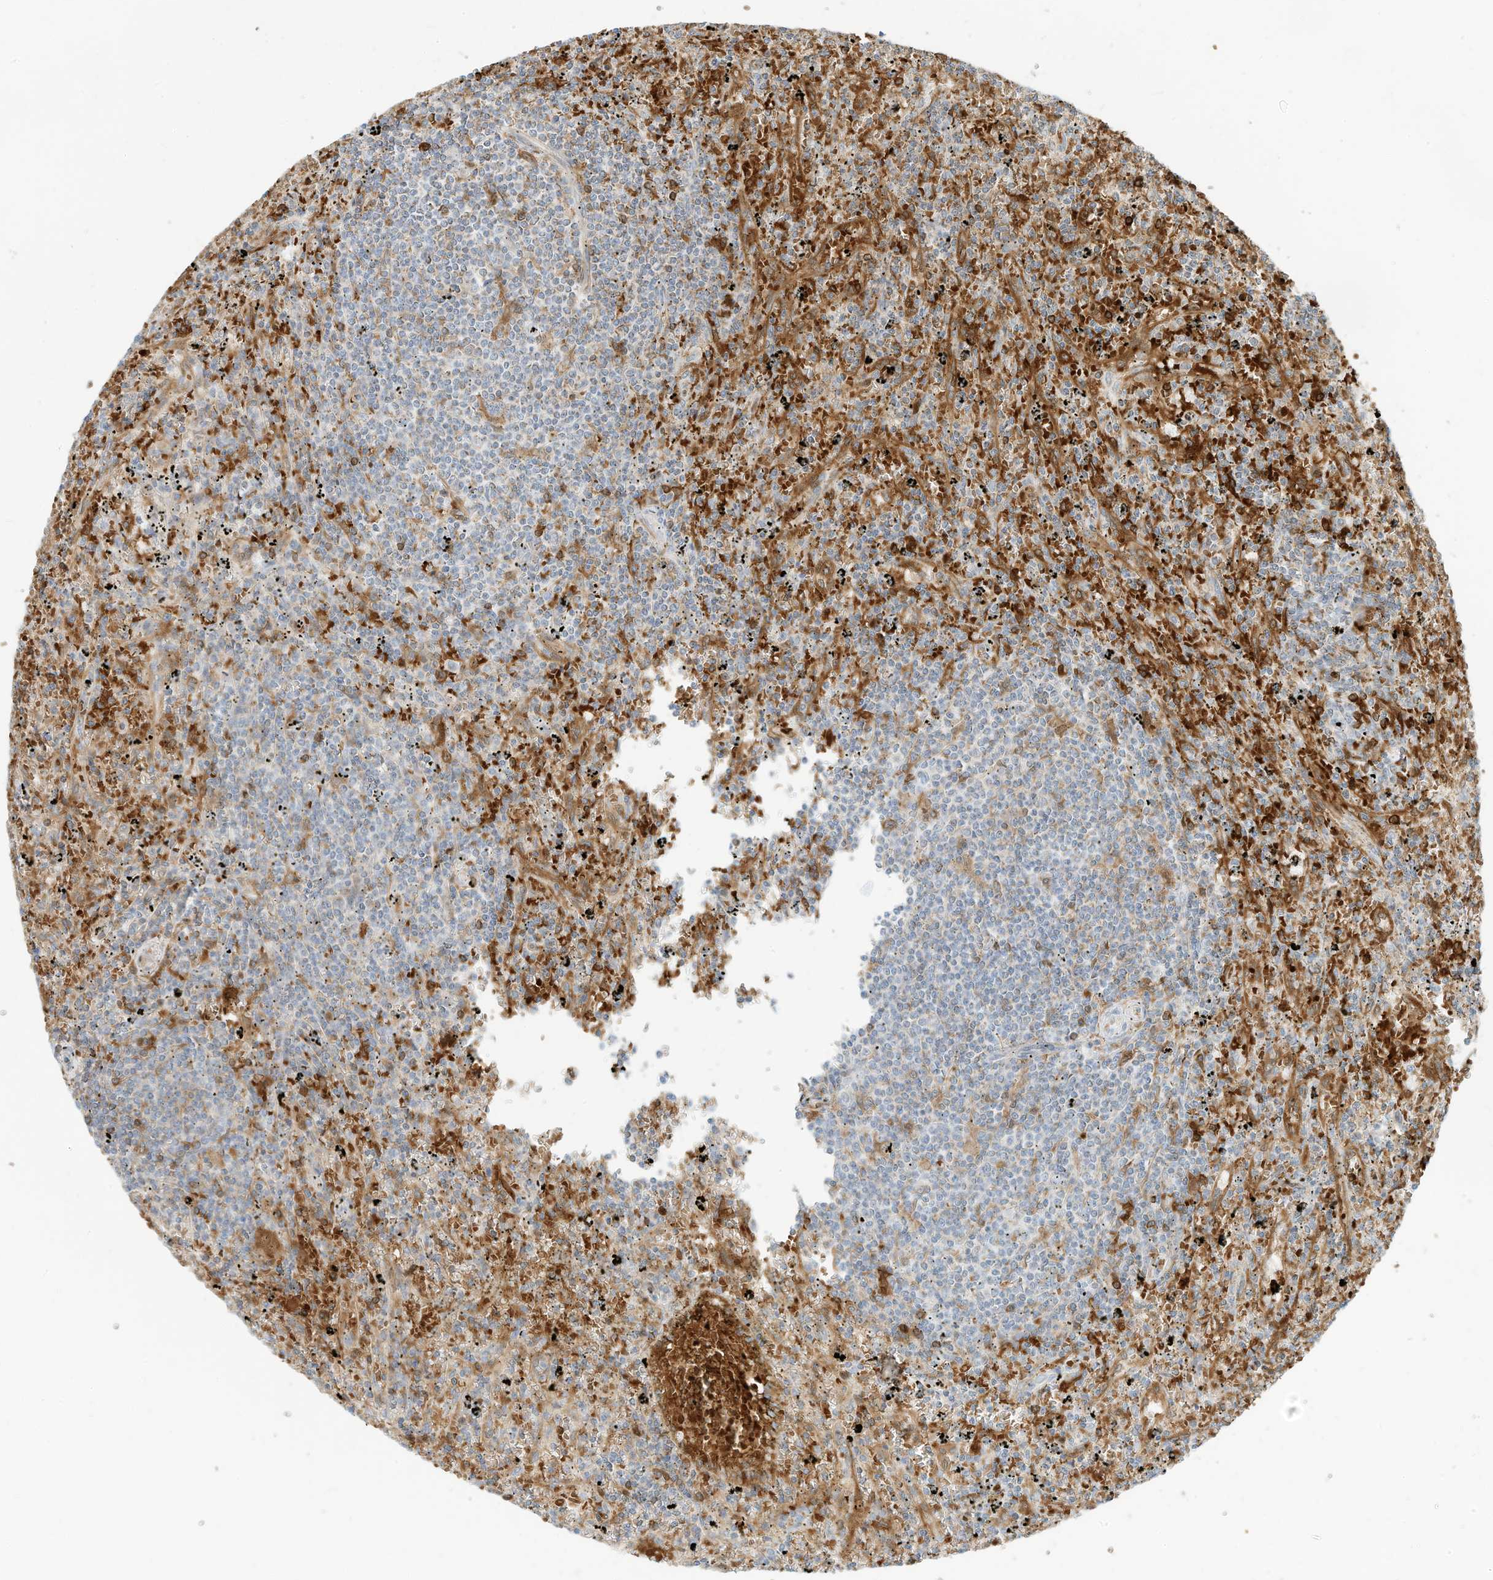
{"staining": {"intensity": "negative", "quantity": "none", "location": "none"}, "tissue": "lymphoma", "cell_type": "Tumor cells", "image_type": "cancer", "snomed": [{"axis": "morphology", "description": "Malignant lymphoma, non-Hodgkin's type, Low grade"}, {"axis": "topography", "description": "Spleen"}], "caption": "A high-resolution micrograph shows immunohistochemistry staining of low-grade malignant lymphoma, non-Hodgkin's type, which shows no significant expression in tumor cells.", "gene": "MTUS2", "patient": {"sex": "male", "age": 76}}